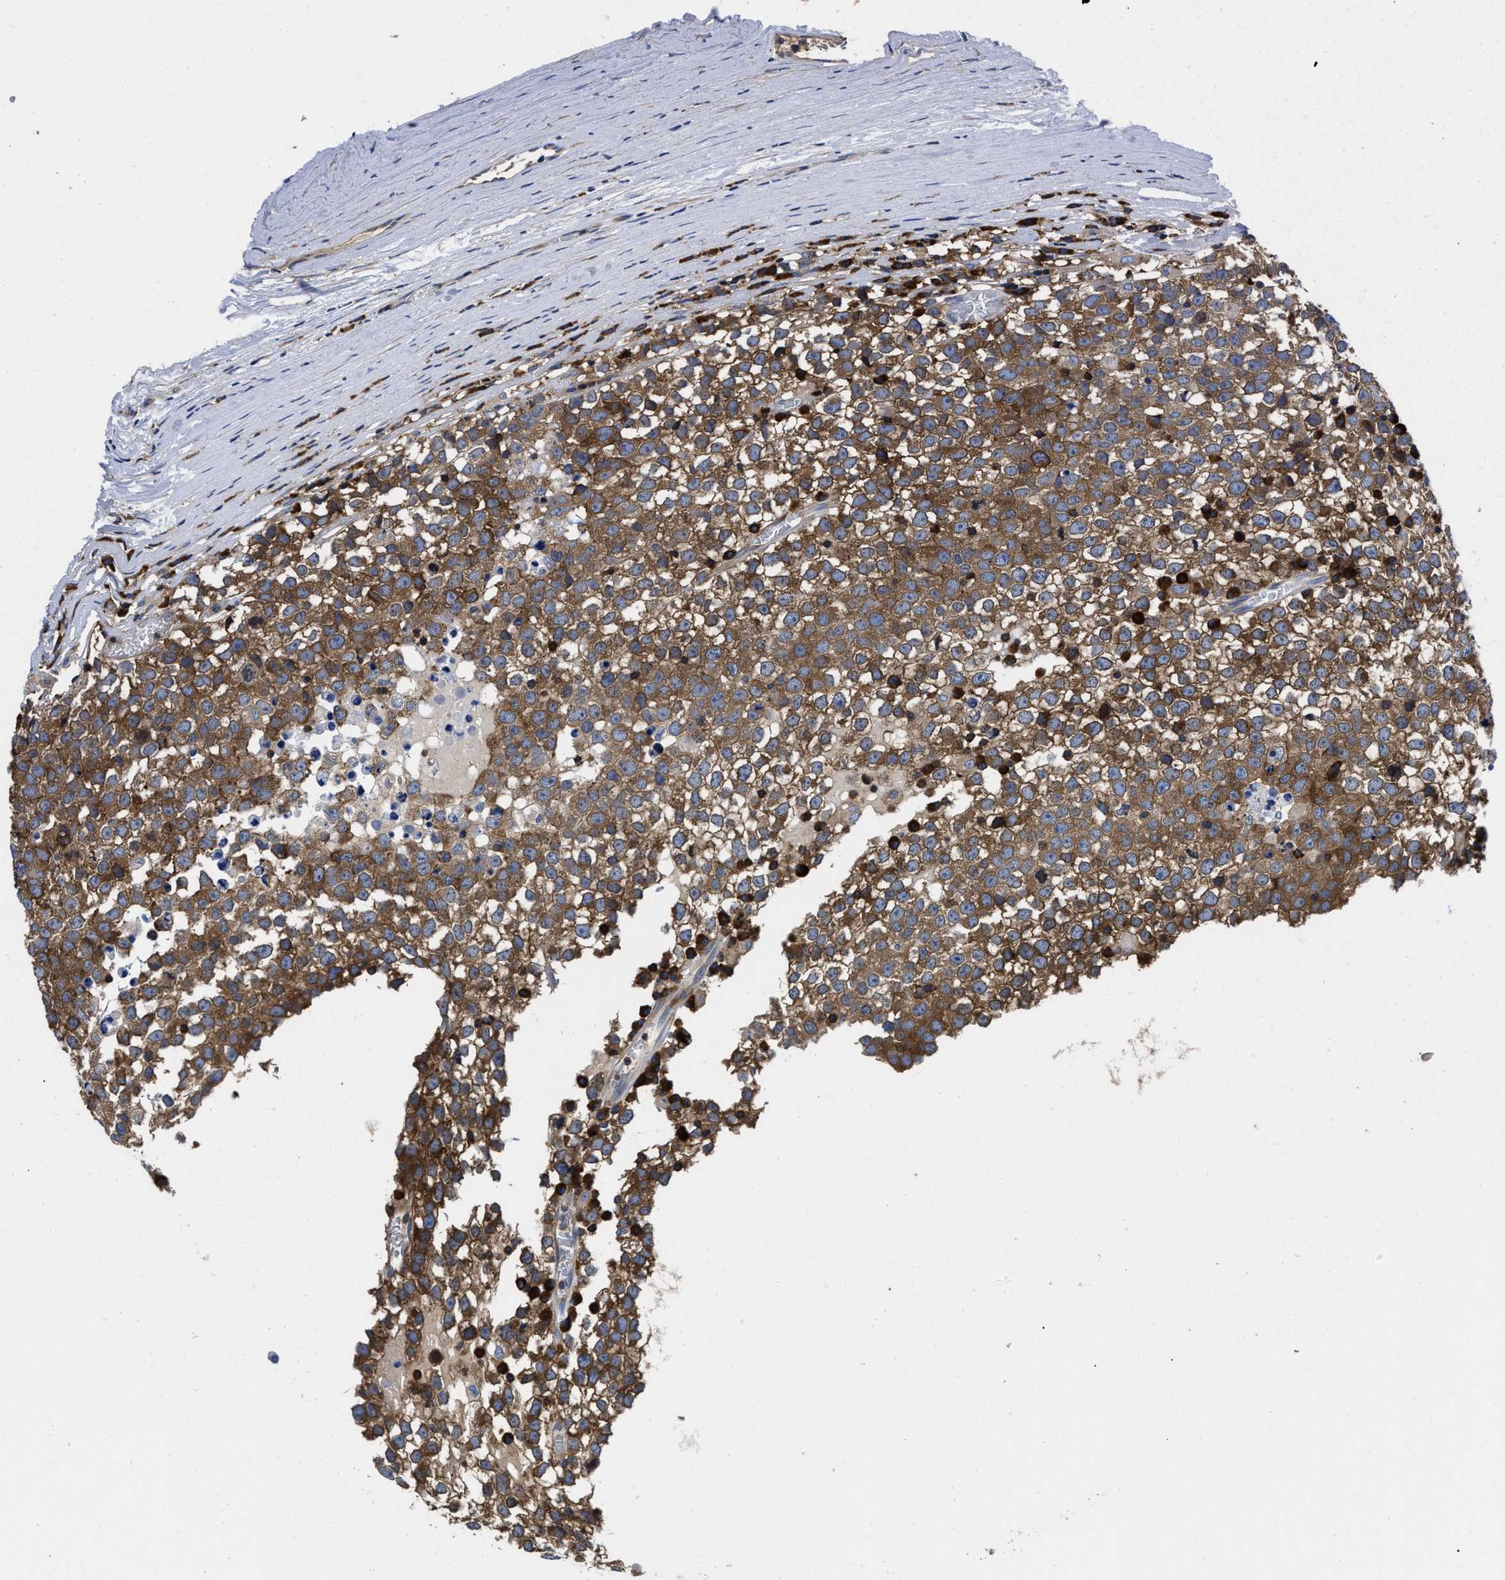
{"staining": {"intensity": "moderate", "quantity": ">75%", "location": "cytoplasmic/membranous"}, "tissue": "testis cancer", "cell_type": "Tumor cells", "image_type": "cancer", "snomed": [{"axis": "morphology", "description": "Seminoma, NOS"}, {"axis": "topography", "description": "Testis"}], "caption": "Testis seminoma stained with immunohistochemistry shows moderate cytoplasmic/membranous expression in approximately >75% of tumor cells. Using DAB (brown) and hematoxylin (blue) stains, captured at high magnification using brightfield microscopy.", "gene": "YARS1", "patient": {"sex": "male", "age": 65}}